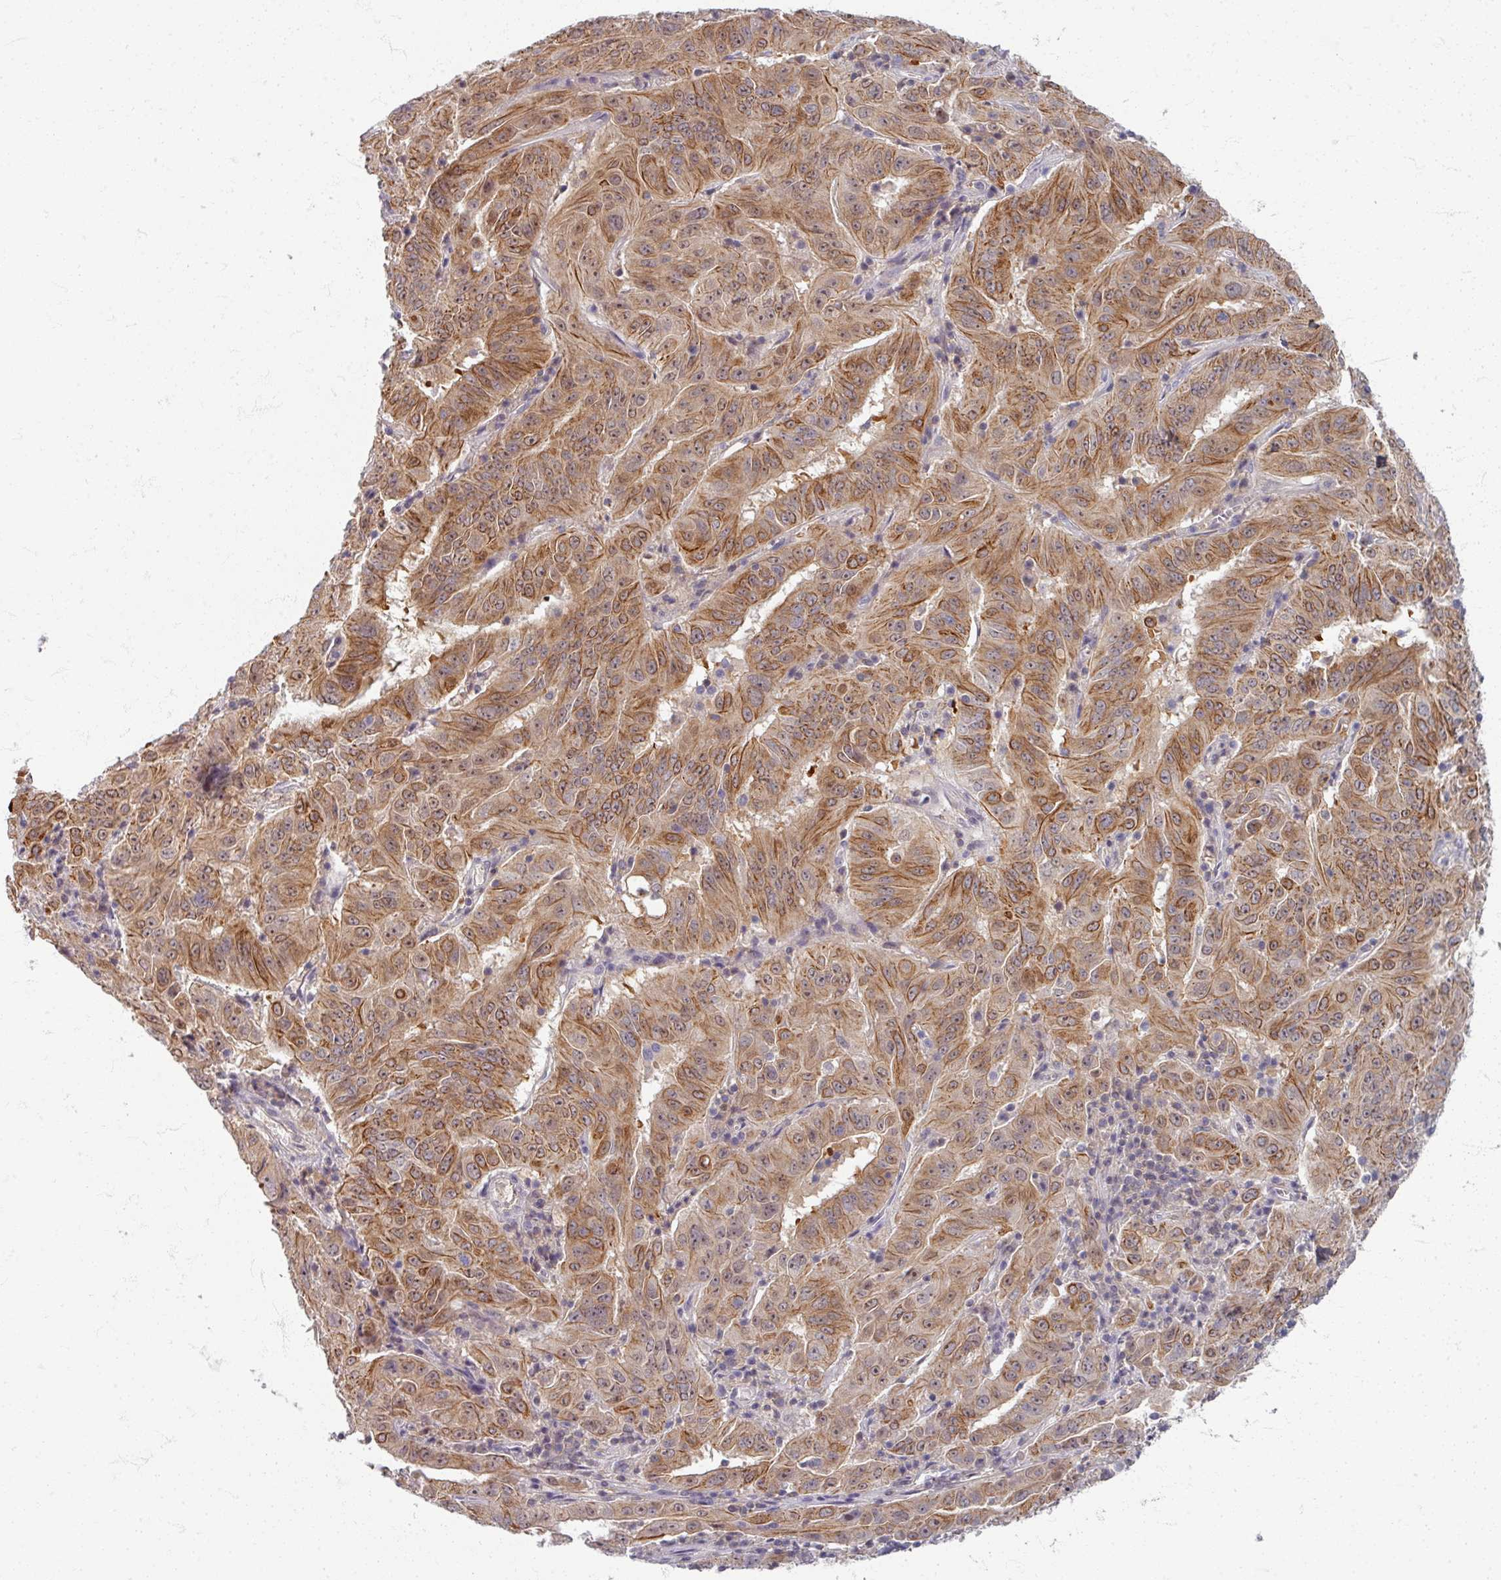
{"staining": {"intensity": "moderate", "quantity": ">75%", "location": "cytoplasmic/membranous"}, "tissue": "pancreatic cancer", "cell_type": "Tumor cells", "image_type": "cancer", "snomed": [{"axis": "morphology", "description": "Adenocarcinoma, NOS"}, {"axis": "topography", "description": "Pancreas"}], "caption": "Pancreatic cancer was stained to show a protein in brown. There is medium levels of moderate cytoplasmic/membranous staining in about >75% of tumor cells.", "gene": "TTLL7", "patient": {"sex": "male", "age": 63}}